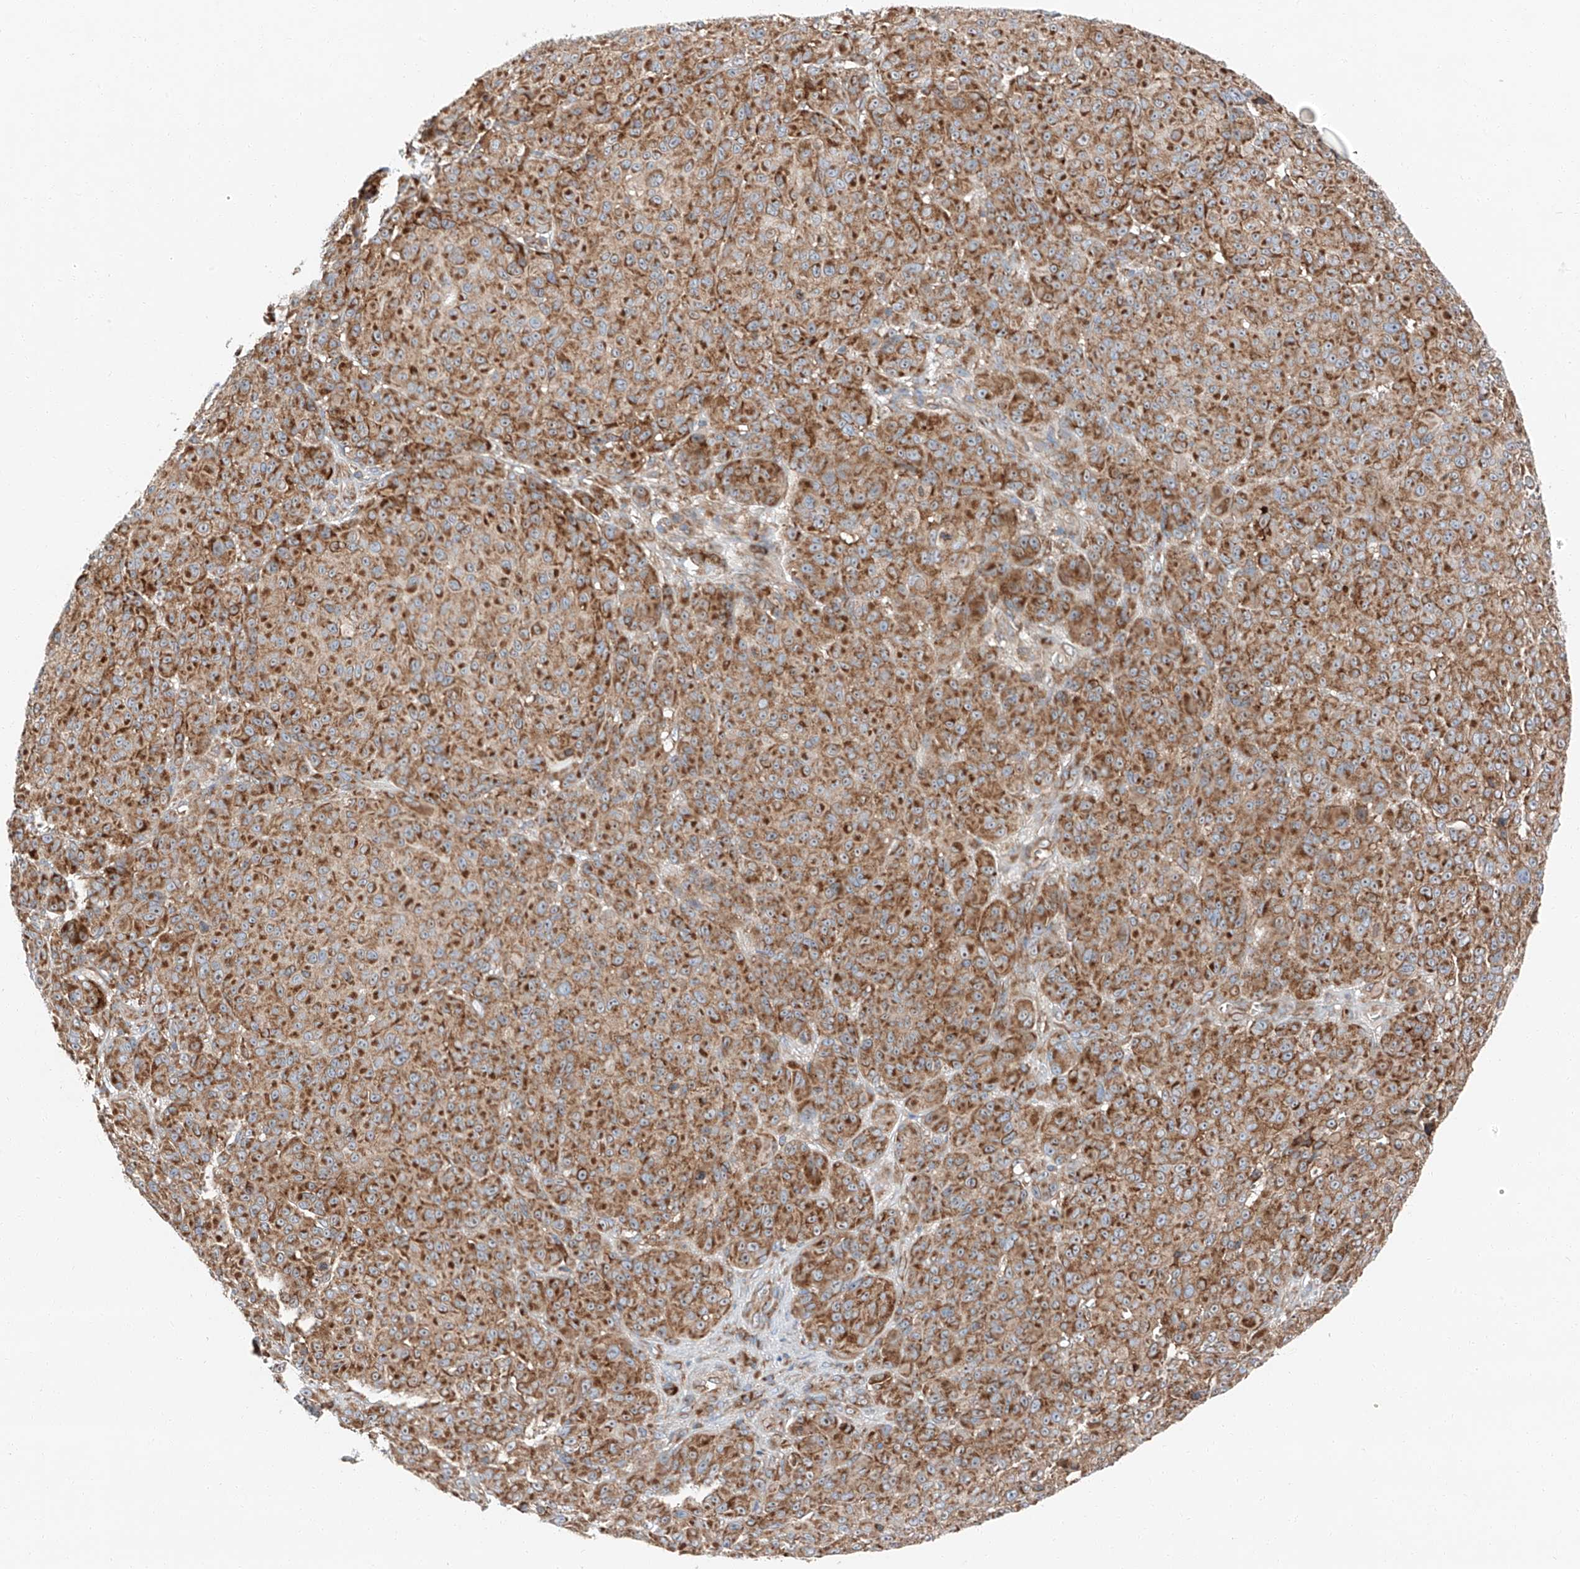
{"staining": {"intensity": "strong", "quantity": ">75%", "location": "cytoplasmic/membranous"}, "tissue": "melanoma", "cell_type": "Tumor cells", "image_type": "cancer", "snomed": [{"axis": "morphology", "description": "Malignant melanoma, NOS"}, {"axis": "topography", "description": "Skin"}], "caption": "Malignant melanoma was stained to show a protein in brown. There is high levels of strong cytoplasmic/membranous staining in approximately >75% of tumor cells.", "gene": "ZC3H15", "patient": {"sex": "male", "age": 73}}